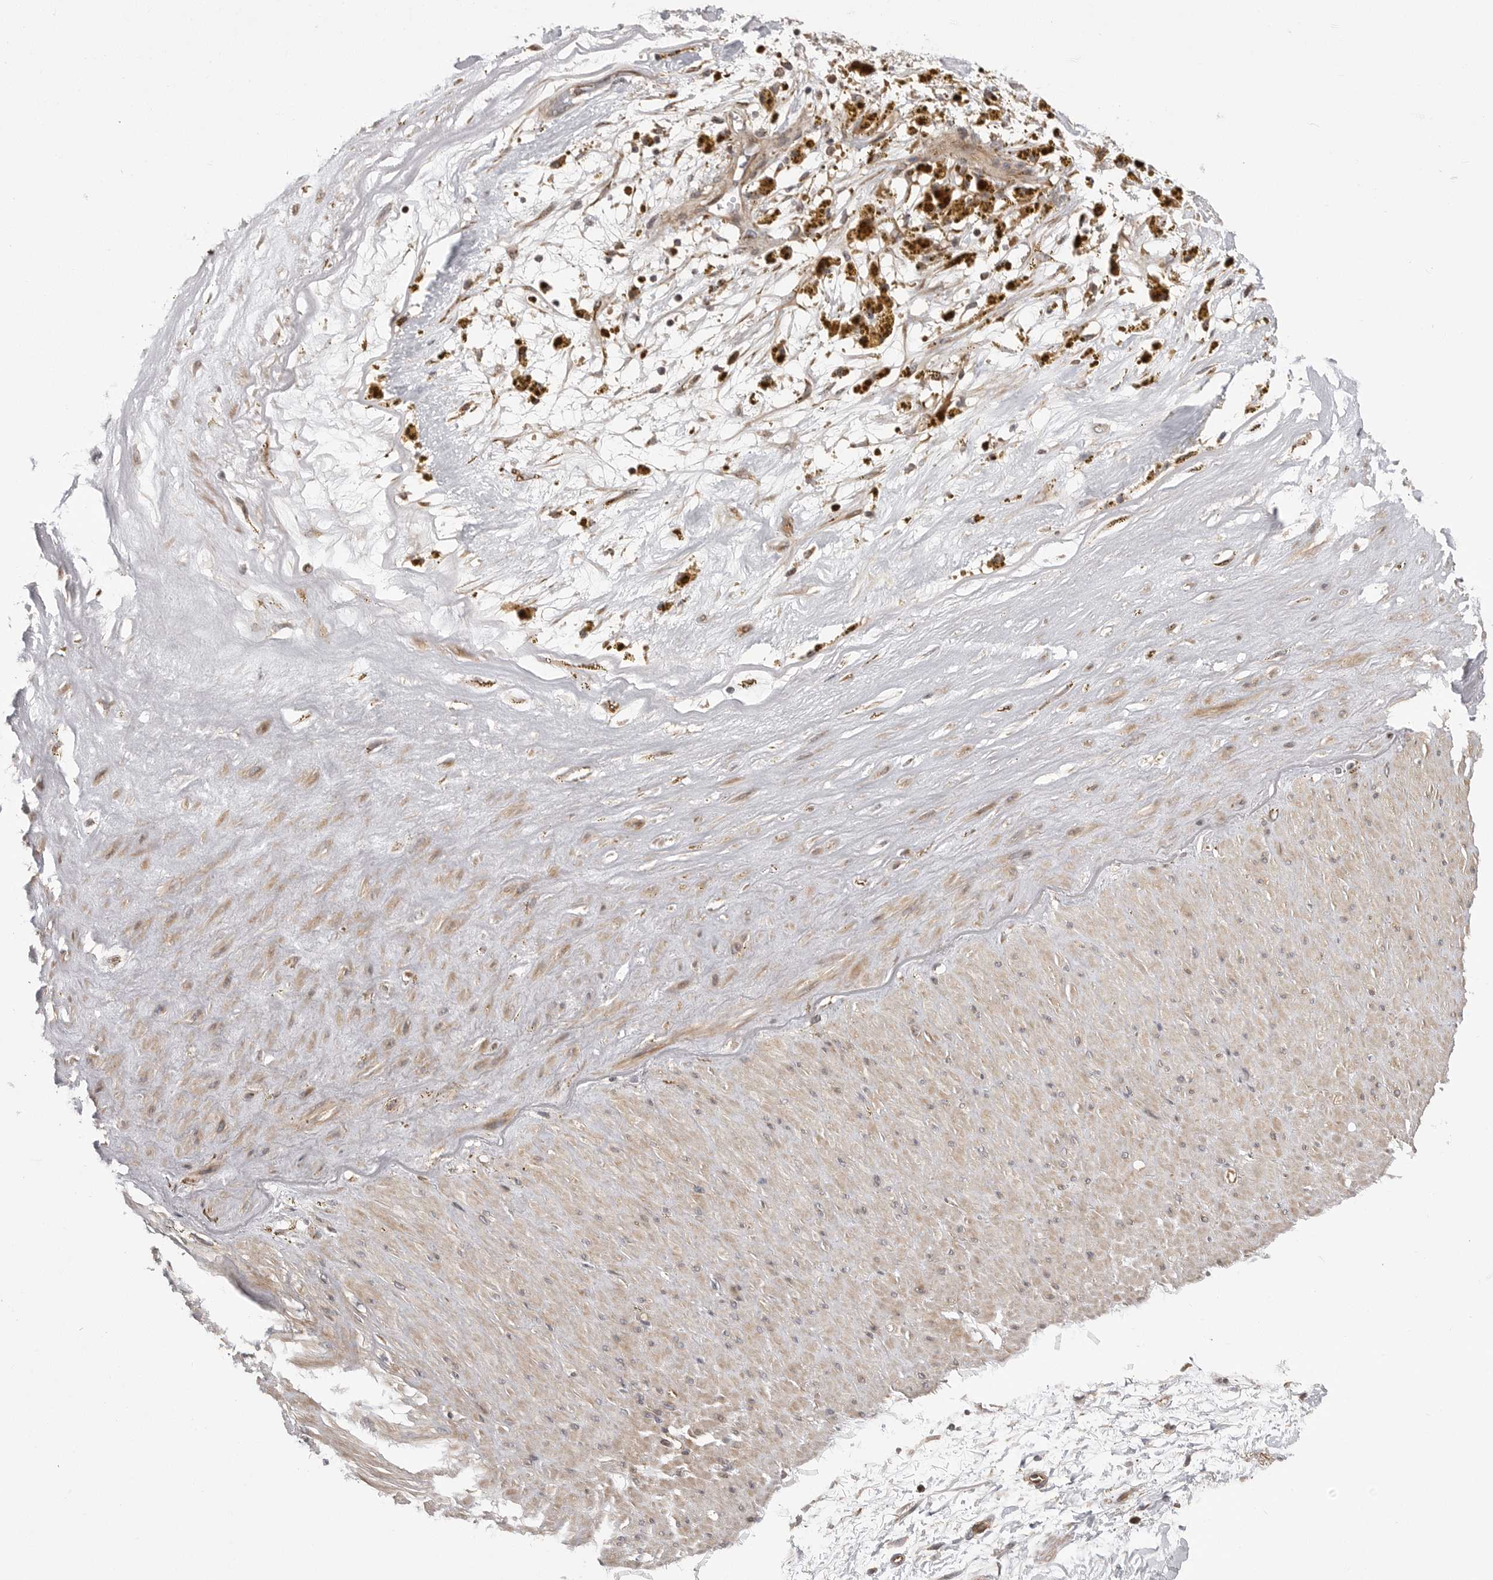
{"staining": {"intensity": "moderate", "quantity": ">75%", "location": "cytoplasmic/membranous"}, "tissue": "soft tissue", "cell_type": "Fibroblasts", "image_type": "normal", "snomed": [{"axis": "morphology", "description": "Normal tissue, NOS"}, {"axis": "topography", "description": "Soft tissue"}], "caption": "The photomicrograph exhibits staining of unremarkable soft tissue, revealing moderate cytoplasmic/membranous protein expression (brown color) within fibroblasts. (DAB (3,3'-diaminobenzidine) IHC with brightfield microscopy, high magnification).", "gene": "OXR1", "patient": {"sex": "male", "age": 72}}